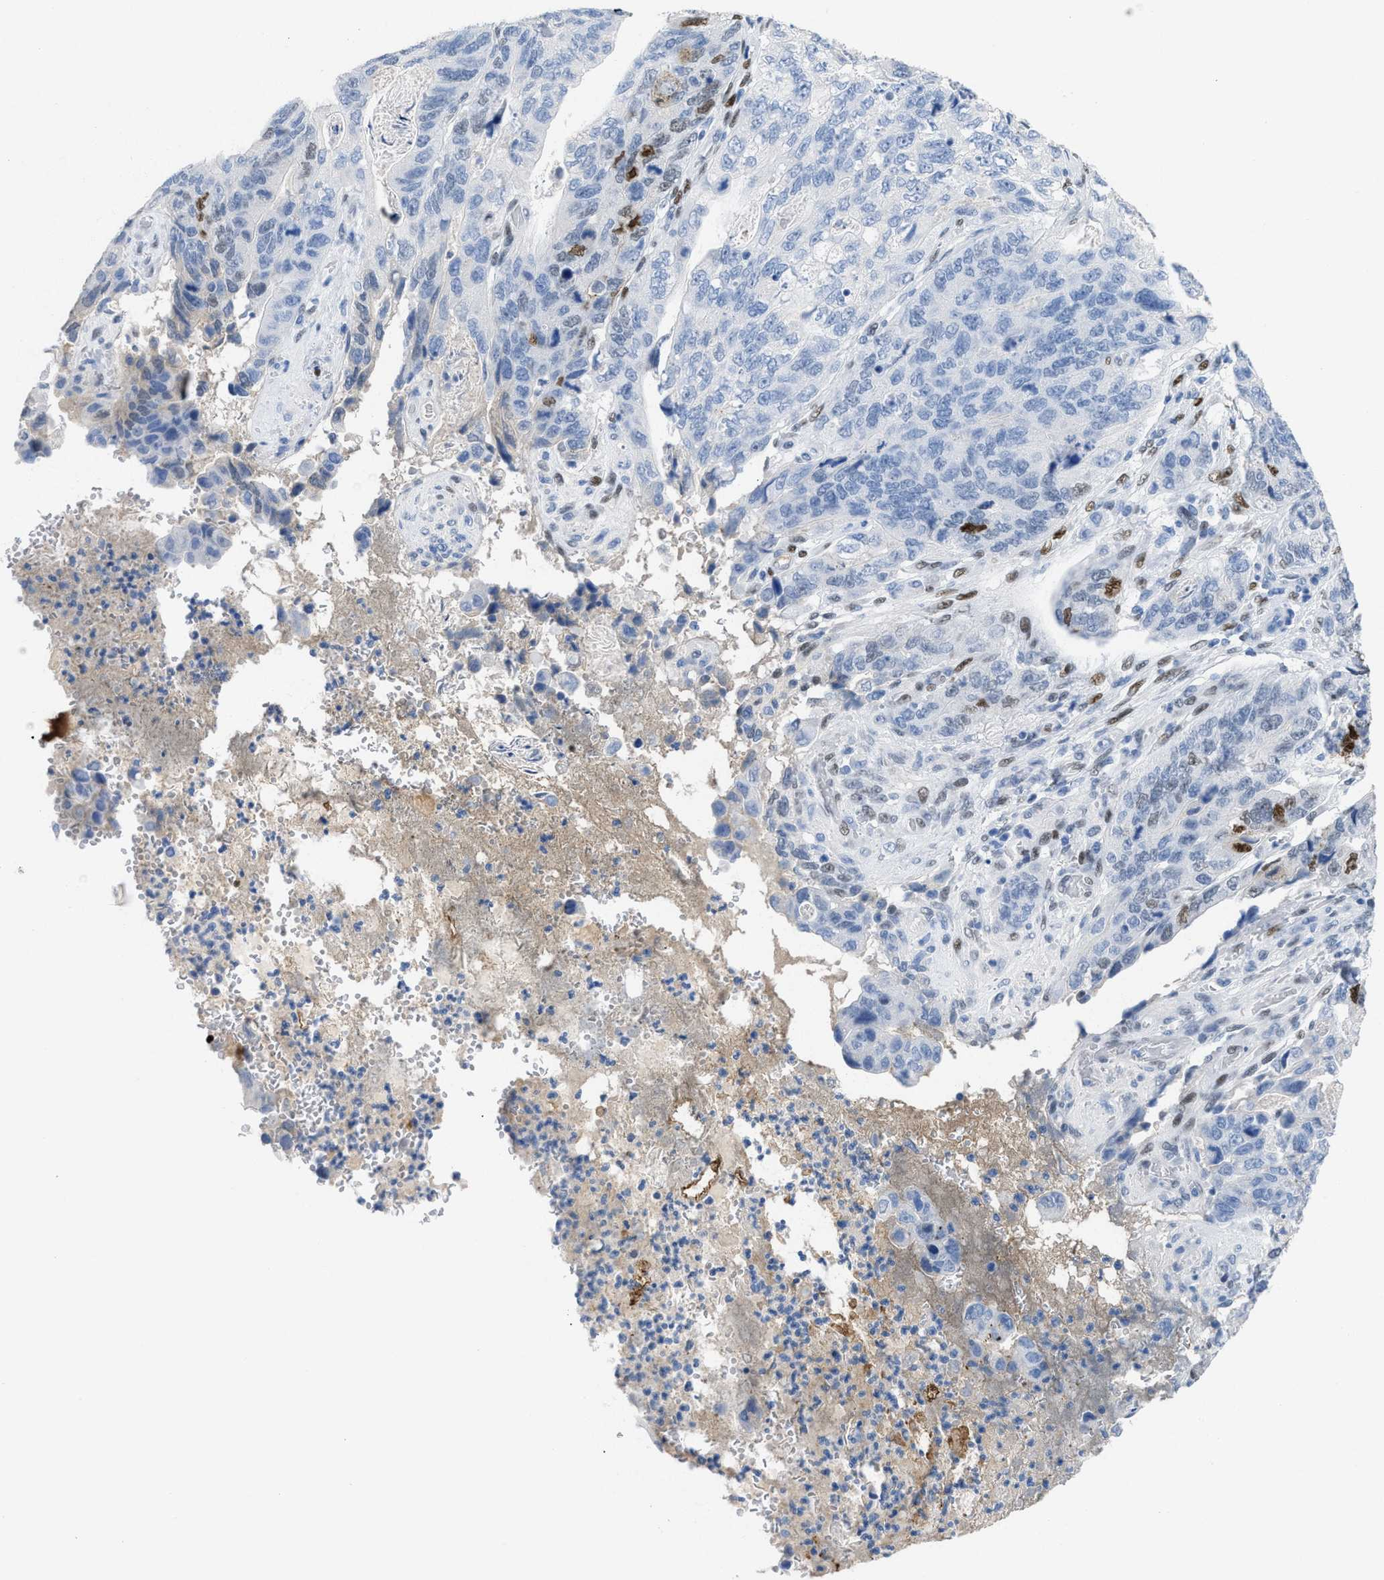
{"staining": {"intensity": "moderate", "quantity": "<25%", "location": "nuclear"}, "tissue": "stomach cancer", "cell_type": "Tumor cells", "image_type": "cancer", "snomed": [{"axis": "morphology", "description": "Adenocarcinoma, NOS"}, {"axis": "topography", "description": "Stomach"}], "caption": "Stomach adenocarcinoma stained with DAB (3,3'-diaminobenzidine) IHC displays low levels of moderate nuclear expression in about <25% of tumor cells.", "gene": "LEF1", "patient": {"sex": "female", "age": 89}}